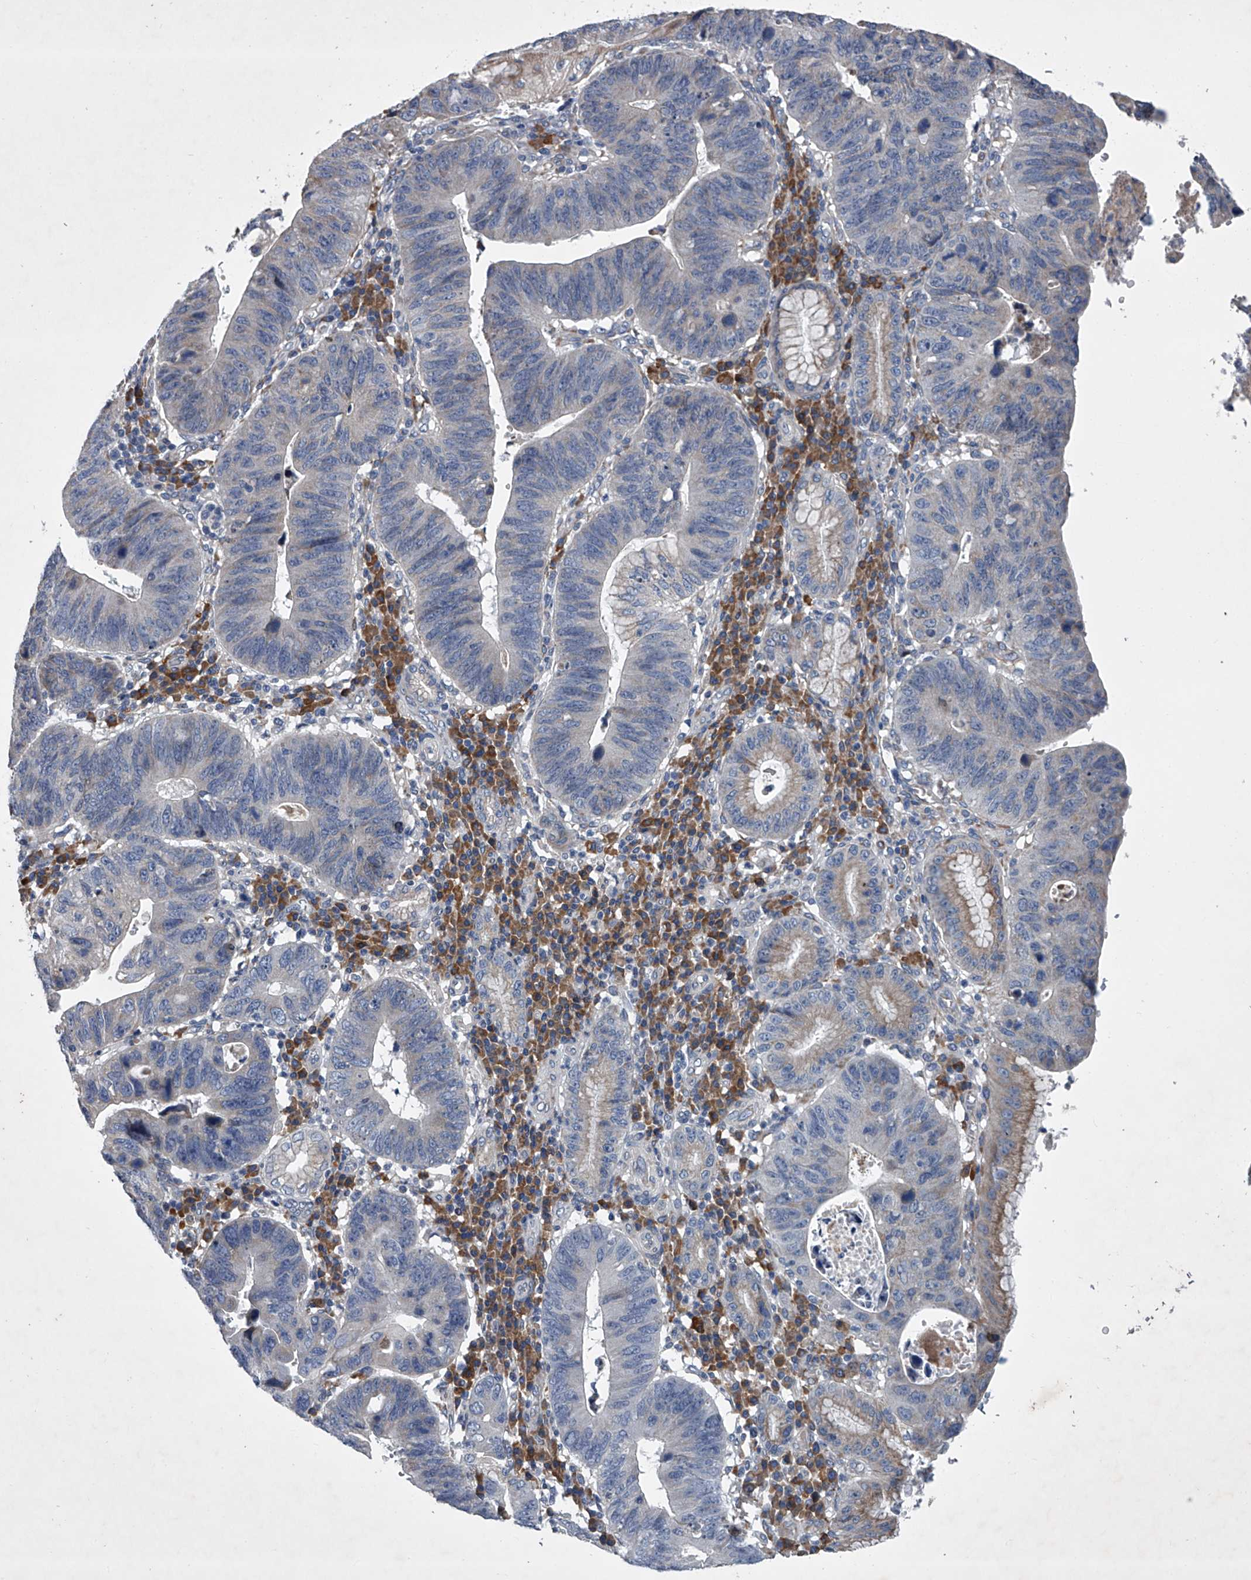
{"staining": {"intensity": "negative", "quantity": "none", "location": "none"}, "tissue": "stomach cancer", "cell_type": "Tumor cells", "image_type": "cancer", "snomed": [{"axis": "morphology", "description": "Adenocarcinoma, NOS"}, {"axis": "topography", "description": "Stomach"}], "caption": "There is no significant expression in tumor cells of adenocarcinoma (stomach).", "gene": "ABCG1", "patient": {"sex": "male", "age": 59}}